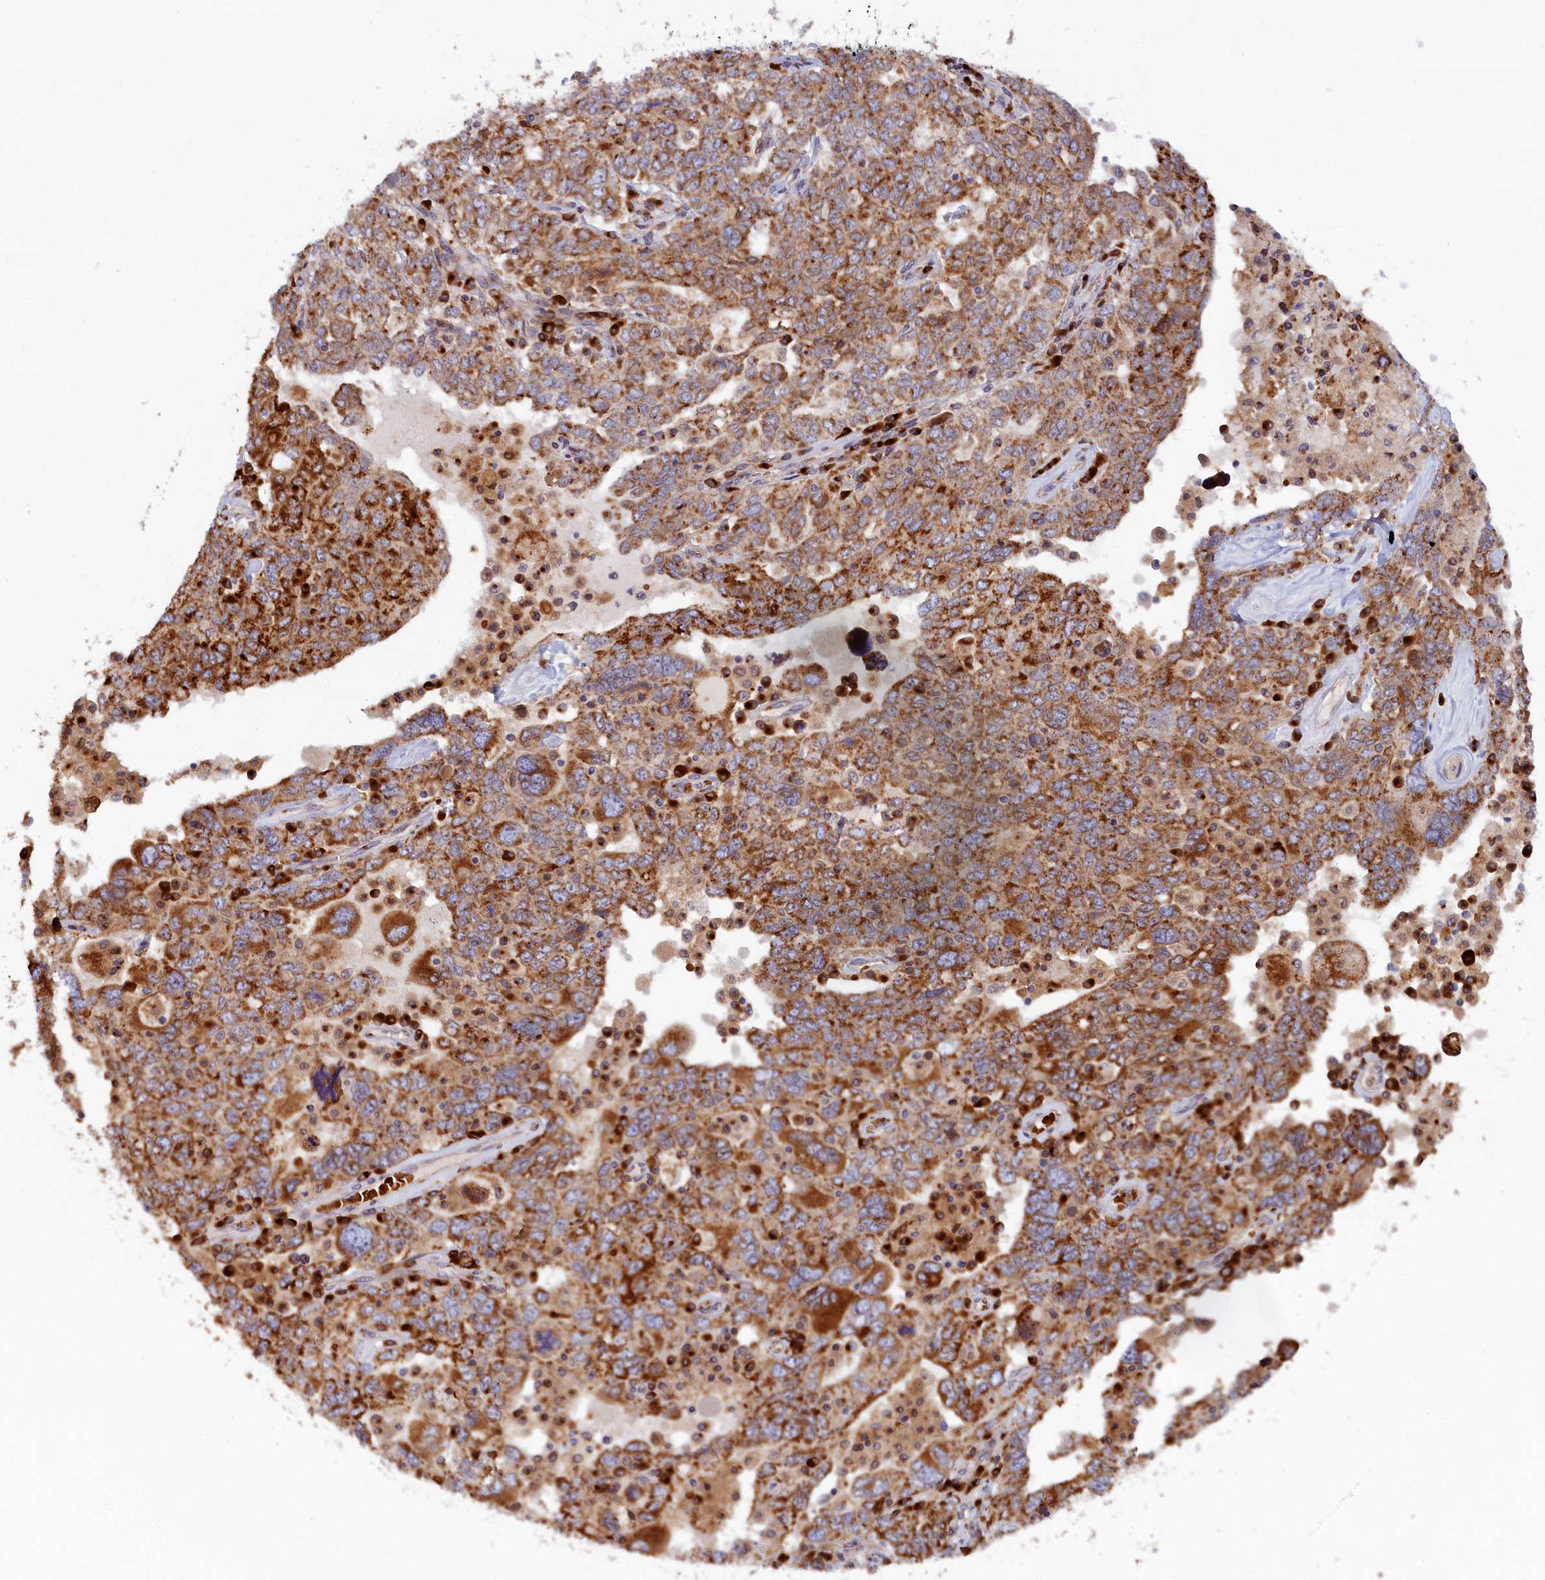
{"staining": {"intensity": "strong", "quantity": ">75%", "location": "cytoplasmic/membranous"}, "tissue": "ovarian cancer", "cell_type": "Tumor cells", "image_type": "cancer", "snomed": [{"axis": "morphology", "description": "Carcinoma, endometroid"}, {"axis": "topography", "description": "Ovary"}], "caption": "This is a histology image of IHC staining of ovarian cancer, which shows strong staining in the cytoplasmic/membranous of tumor cells.", "gene": "BLVRB", "patient": {"sex": "female", "age": 62}}